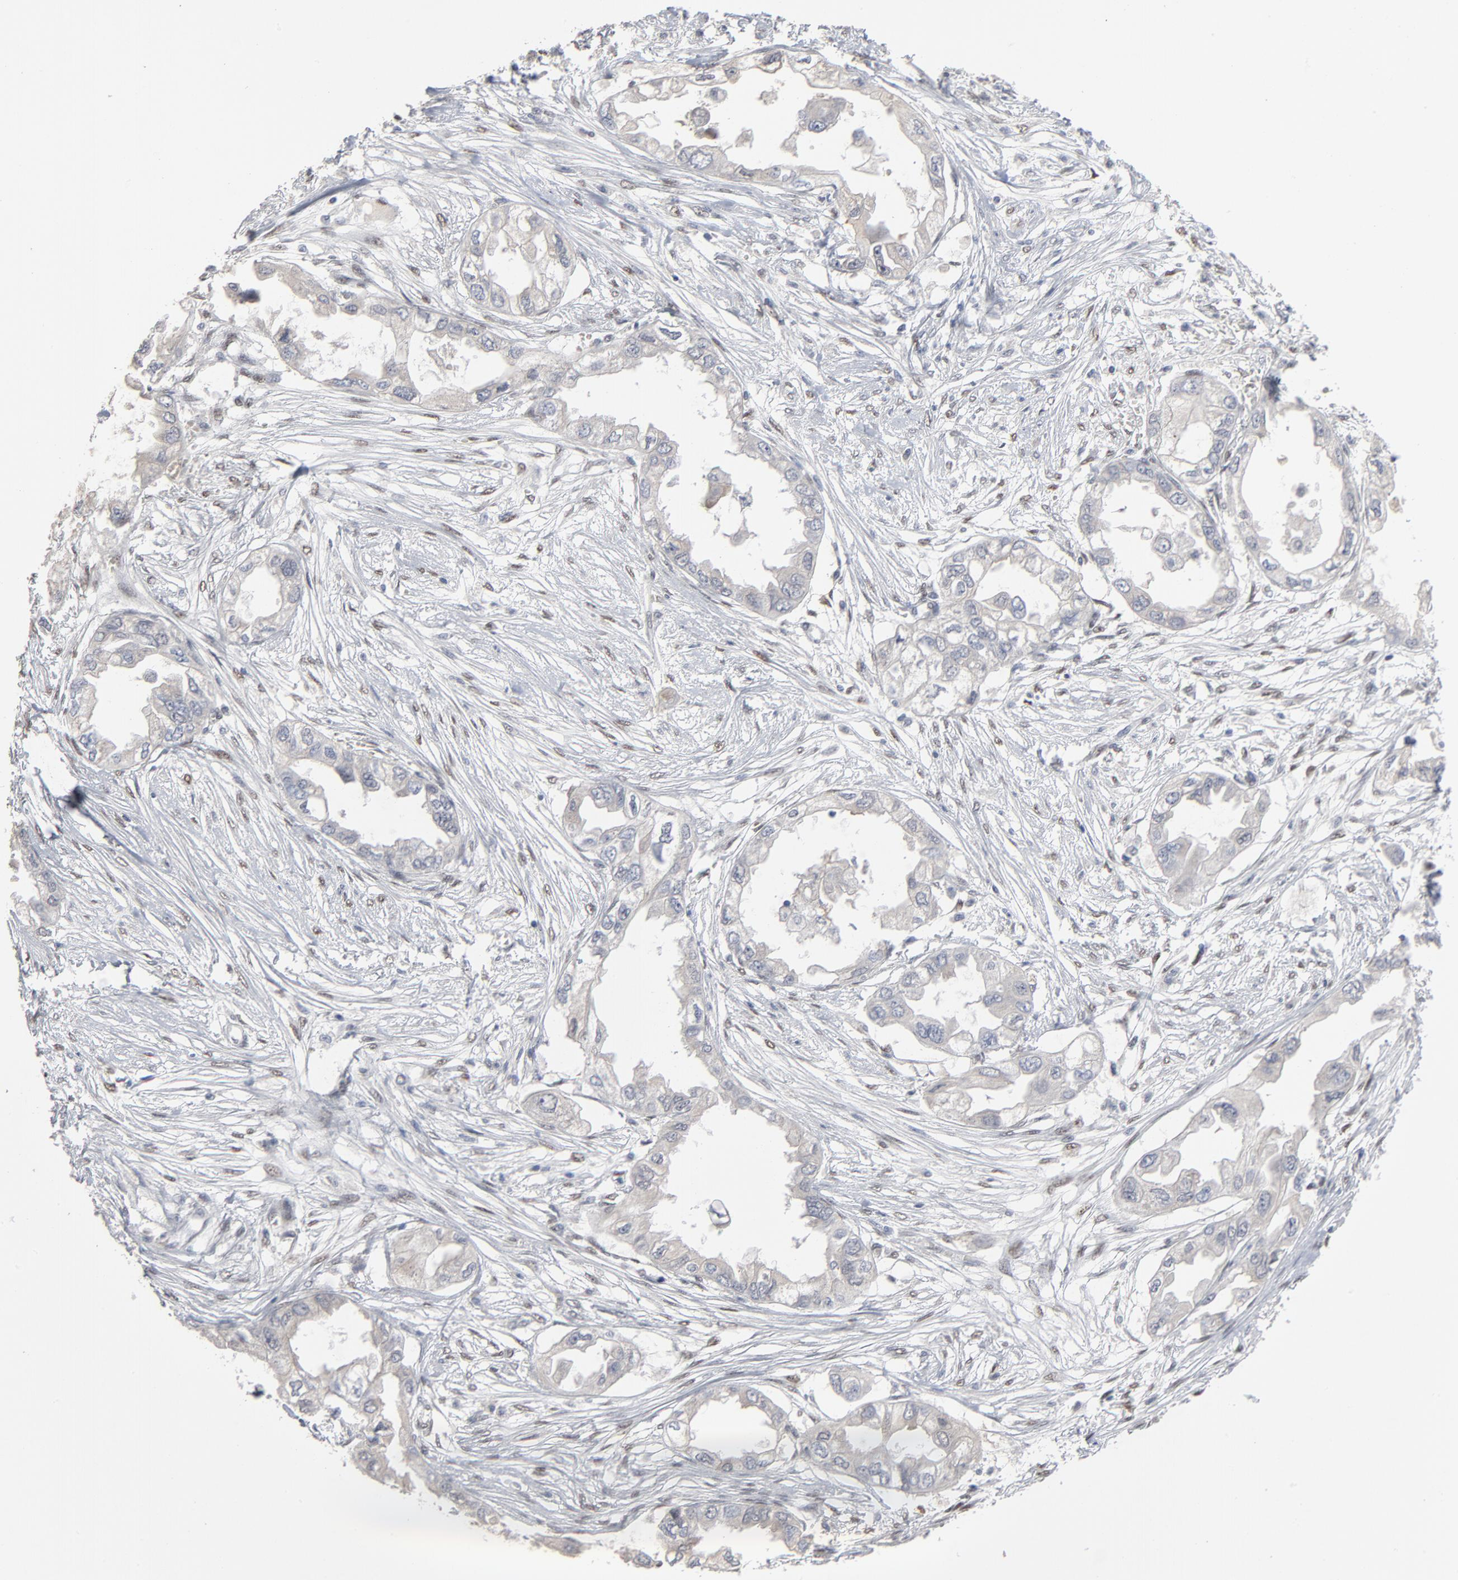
{"staining": {"intensity": "negative", "quantity": "none", "location": "none"}, "tissue": "endometrial cancer", "cell_type": "Tumor cells", "image_type": "cancer", "snomed": [{"axis": "morphology", "description": "Adenocarcinoma, NOS"}, {"axis": "topography", "description": "Endometrium"}], "caption": "There is no significant staining in tumor cells of endometrial adenocarcinoma.", "gene": "ATF7", "patient": {"sex": "female", "age": 67}}